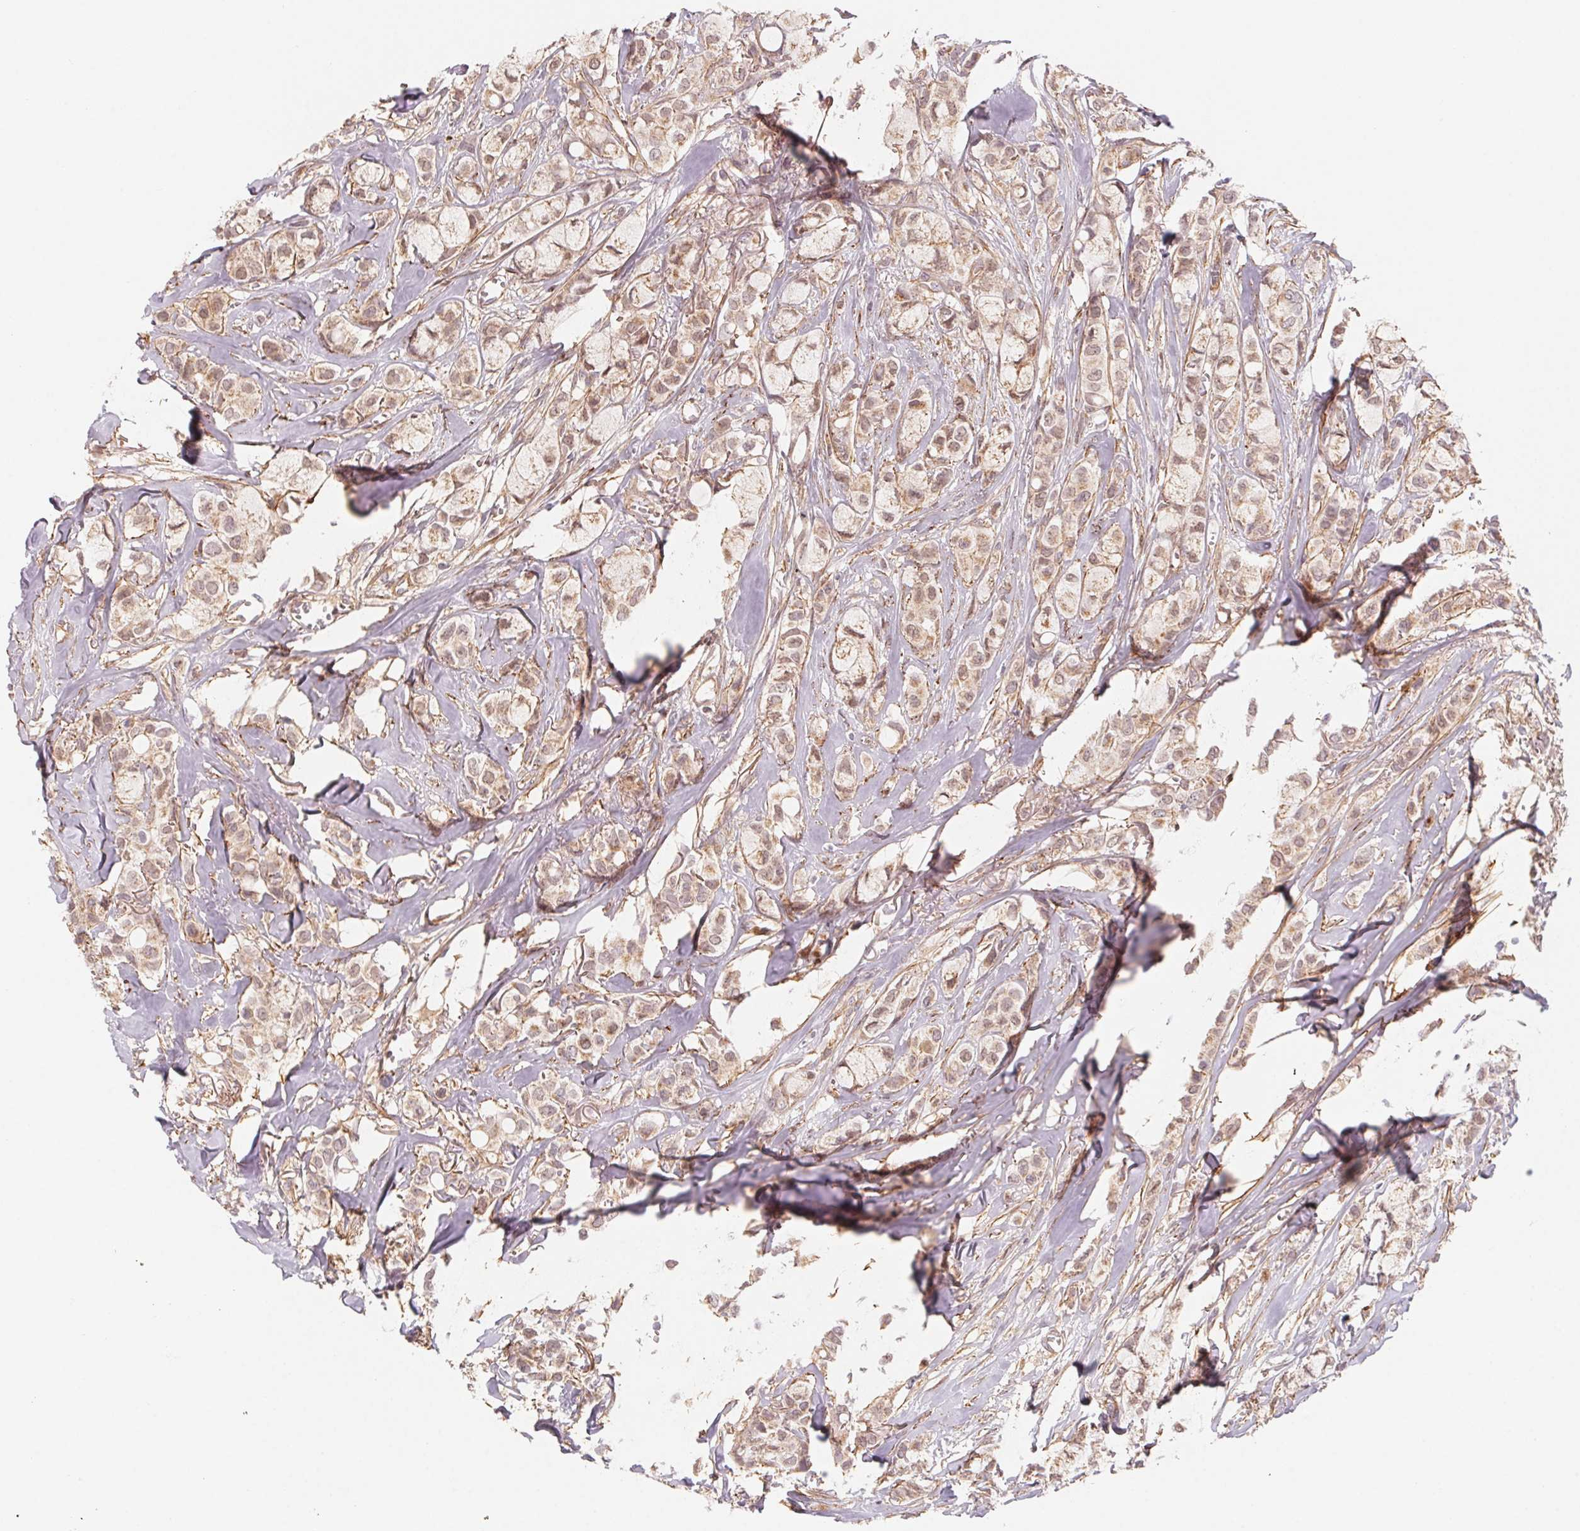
{"staining": {"intensity": "weak", "quantity": ">75%", "location": "cytoplasmic/membranous"}, "tissue": "breast cancer", "cell_type": "Tumor cells", "image_type": "cancer", "snomed": [{"axis": "morphology", "description": "Duct carcinoma"}, {"axis": "topography", "description": "Breast"}], "caption": "The immunohistochemical stain labels weak cytoplasmic/membranous positivity in tumor cells of breast cancer tissue. The protein is stained brown, and the nuclei are stained in blue (DAB (3,3'-diaminobenzidine) IHC with brightfield microscopy, high magnification).", "gene": "CCDC112", "patient": {"sex": "female", "age": 85}}